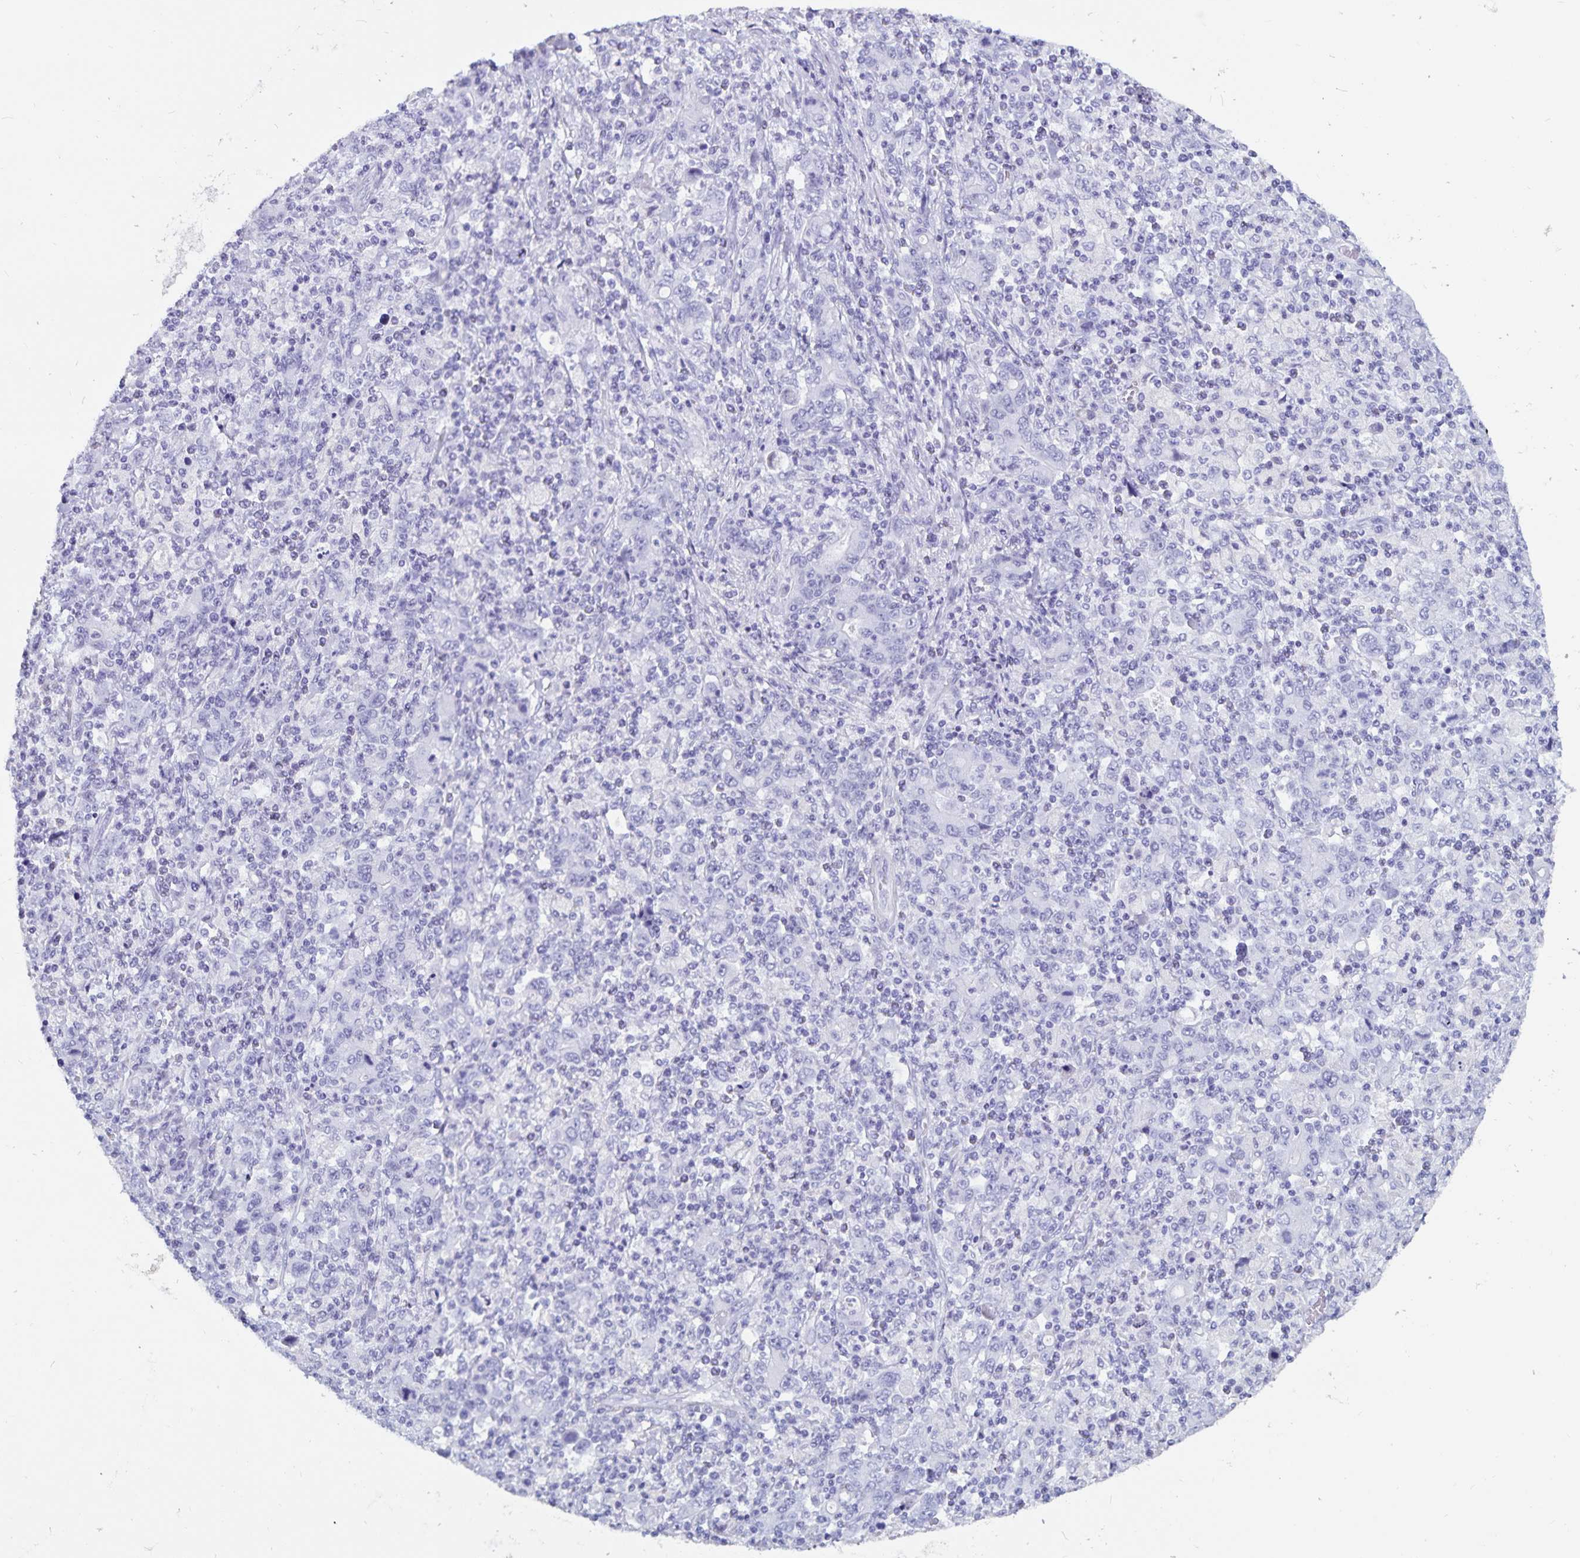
{"staining": {"intensity": "negative", "quantity": "none", "location": "none"}, "tissue": "stomach cancer", "cell_type": "Tumor cells", "image_type": "cancer", "snomed": [{"axis": "morphology", "description": "Adenocarcinoma, NOS"}, {"axis": "topography", "description": "Stomach, upper"}], "caption": "DAB (3,3'-diaminobenzidine) immunohistochemical staining of human stomach cancer exhibits no significant staining in tumor cells.", "gene": "GPR137", "patient": {"sex": "male", "age": 69}}